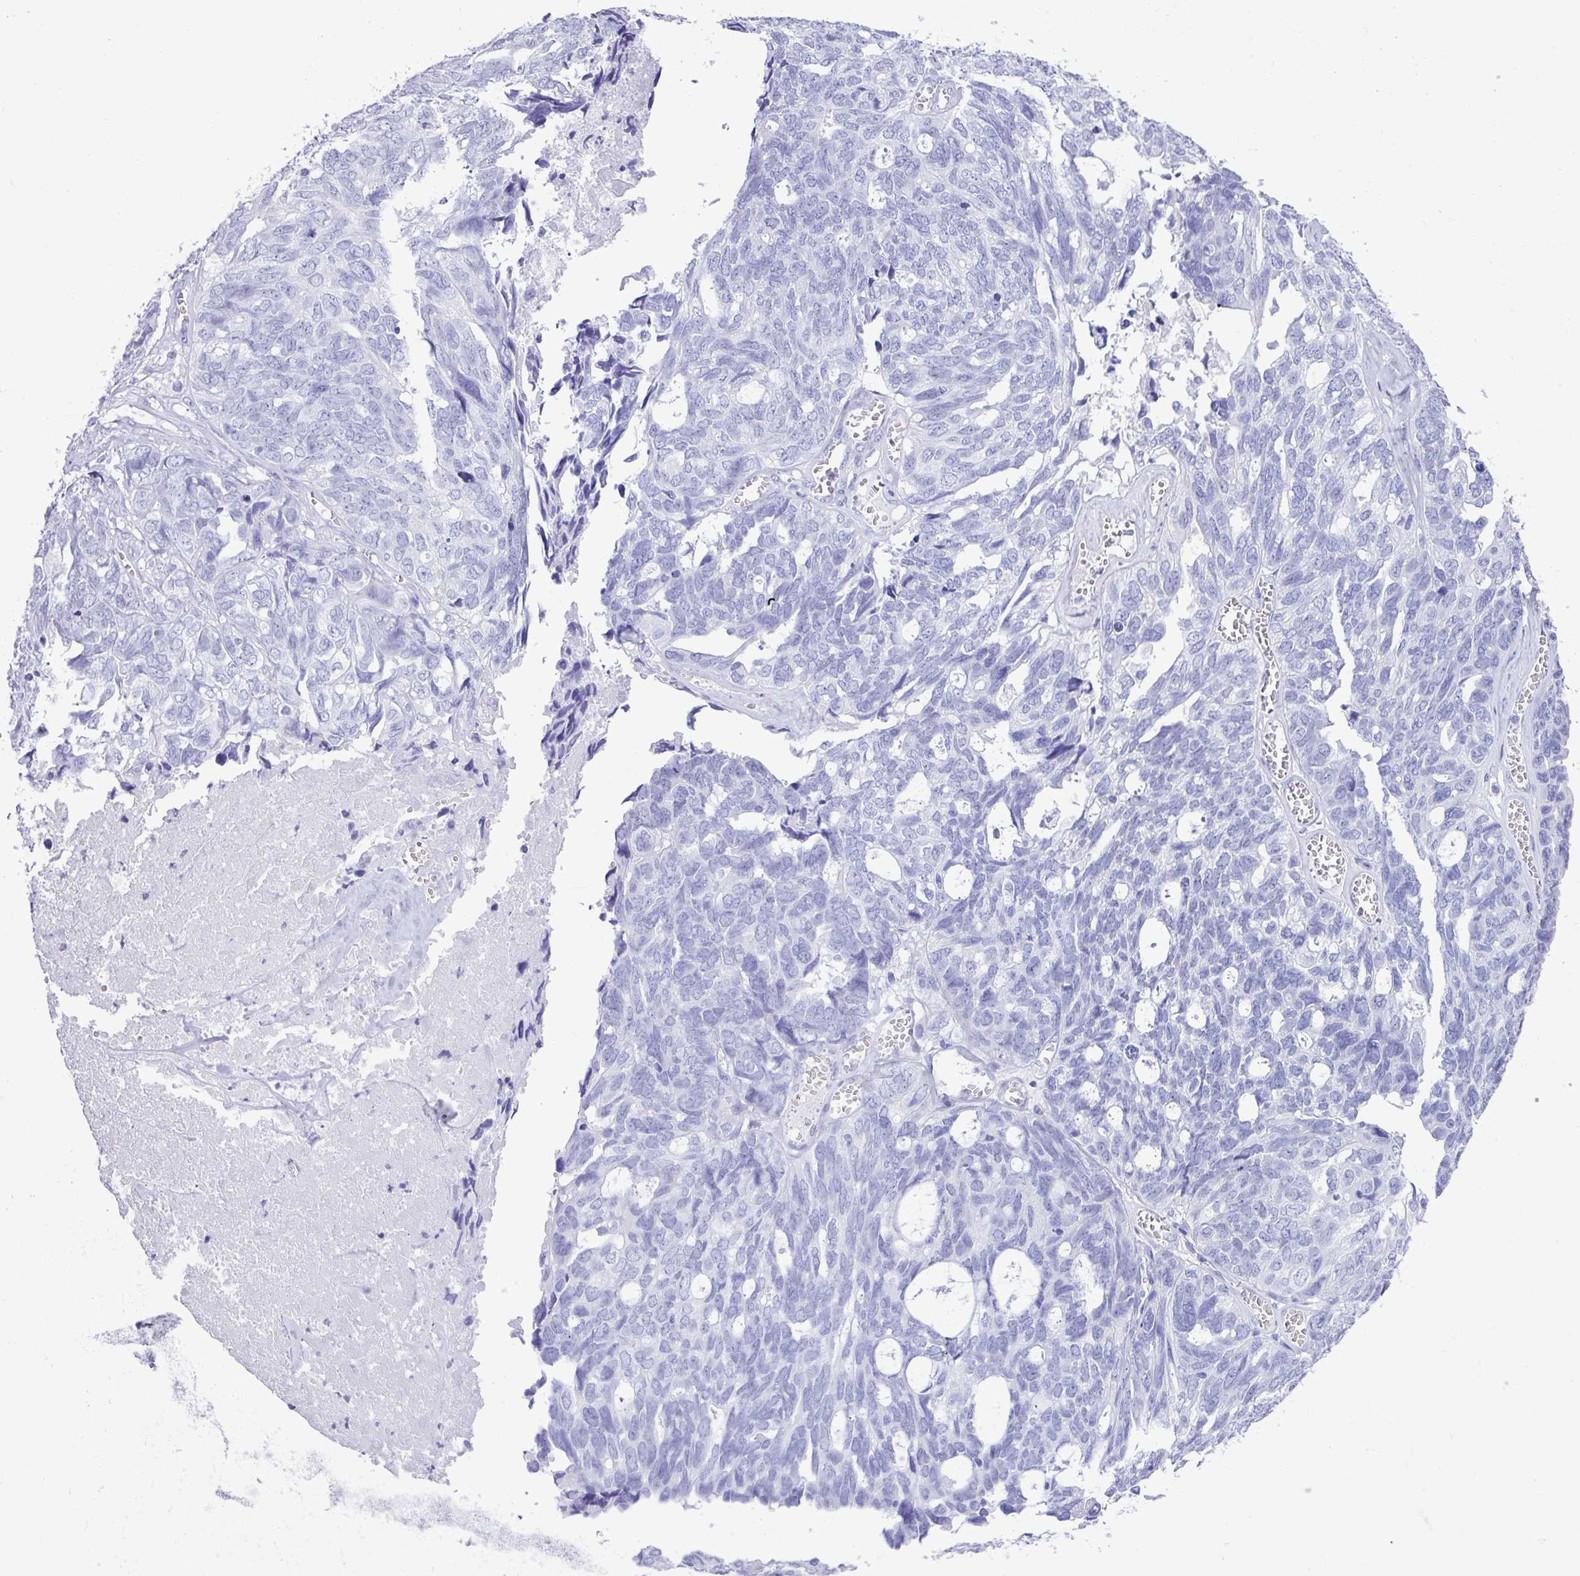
{"staining": {"intensity": "negative", "quantity": "none", "location": "none"}, "tissue": "ovarian cancer", "cell_type": "Tumor cells", "image_type": "cancer", "snomed": [{"axis": "morphology", "description": "Cystadenocarcinoma, serous, NOS"}, {"axis": "topography", "description": "Ovary"}], "caption": "This is an immunohistochemistry histopathology image of human ovarian cancer (serous cystadenocarcinoma). There is no staining in tumor cells.", "gene": "STIMATE", "patient": {"sex": "female", "age": 79}}